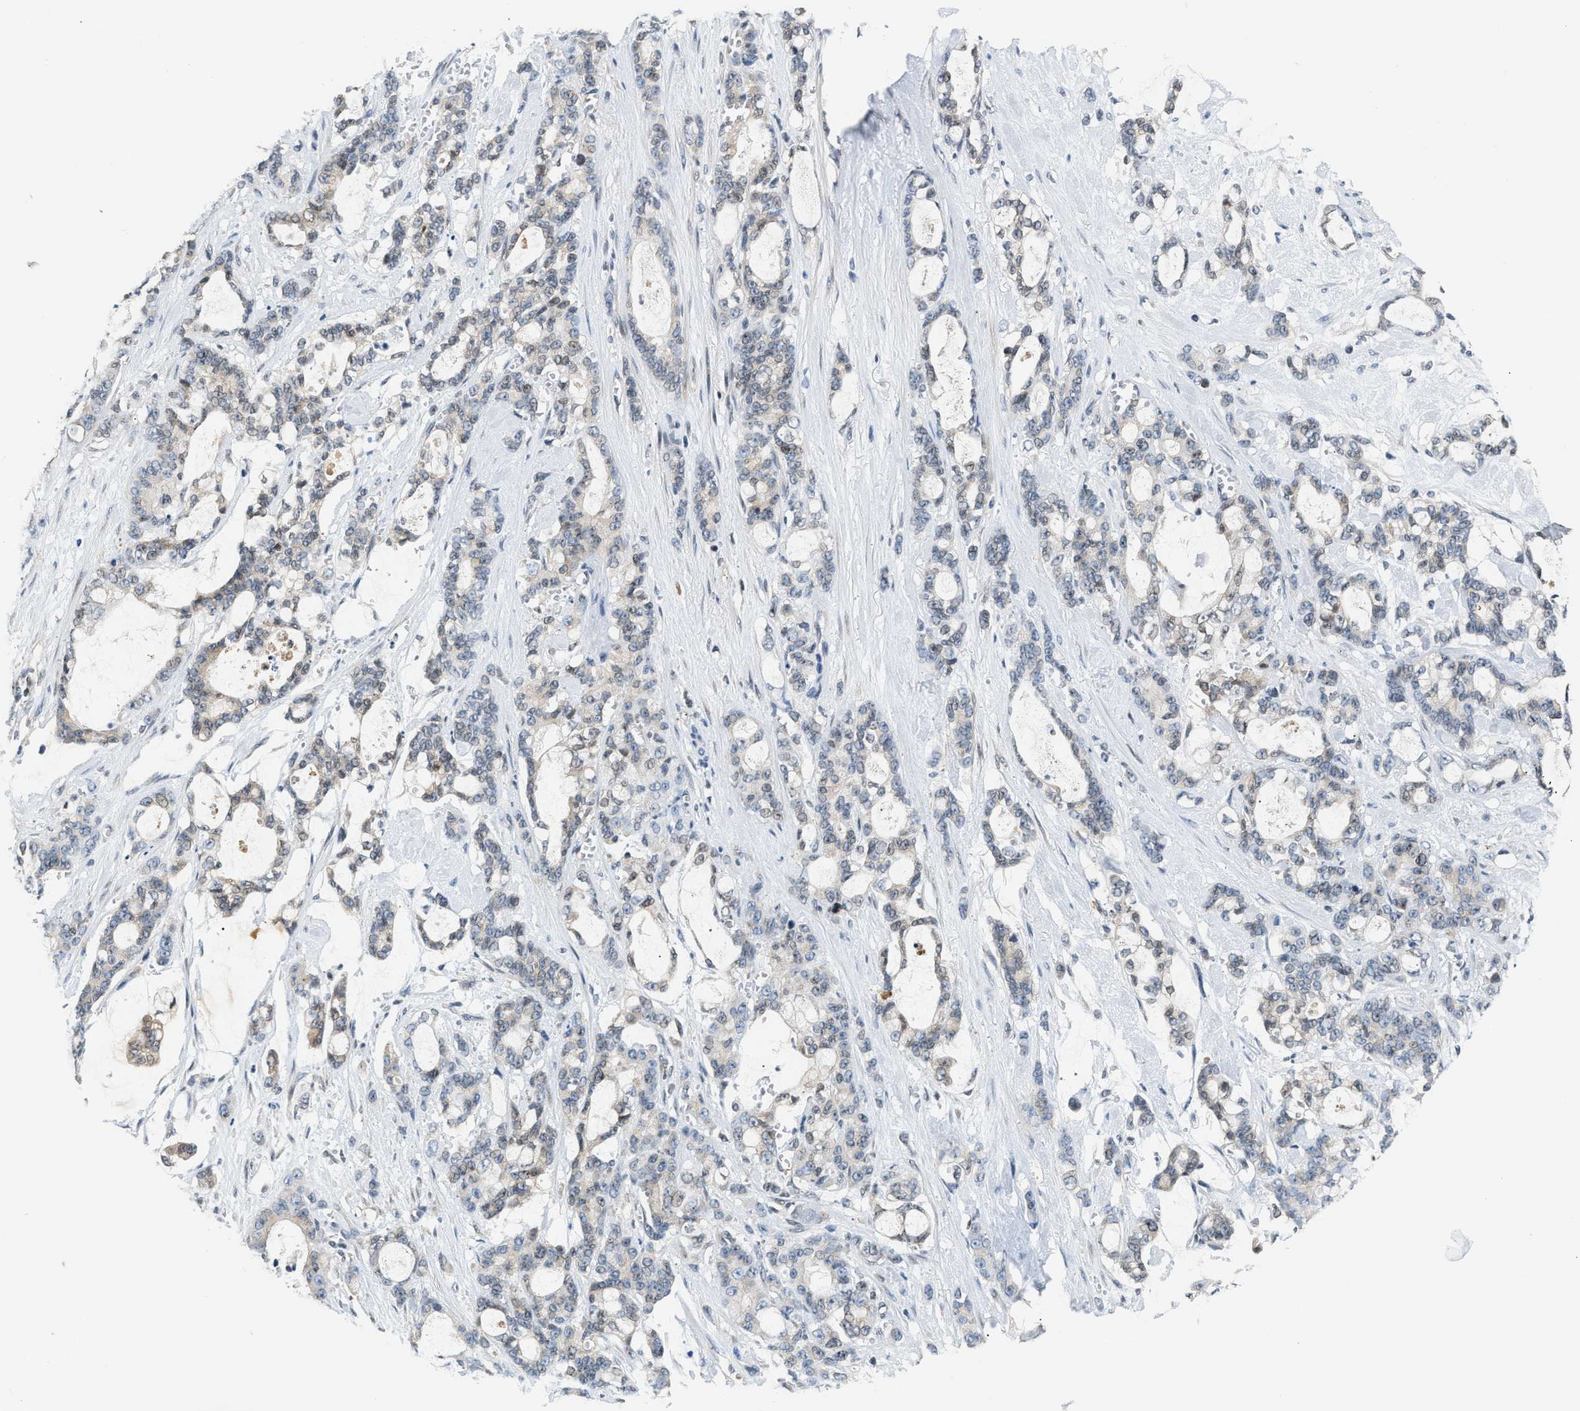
{"staining": {"intensity": "weak", "quantity": "<25%", "location": "cytoplasmic/membranous"}, "tissue": "pancreatic cancer", "cell_type": "Tumor cells", "image_type": "cancer", "snomed": [{"axis": "morphology", "description": "Adenocarcinoma, NOS"}, {"axis": "topography", "description": "Pancreas"}], "caption": "Image shows no protein expression in tumor cells of pancreatic adenocarcinoma tissue.", "gene": "RAB29", "patient": {"sex": "female", "age": 73}}